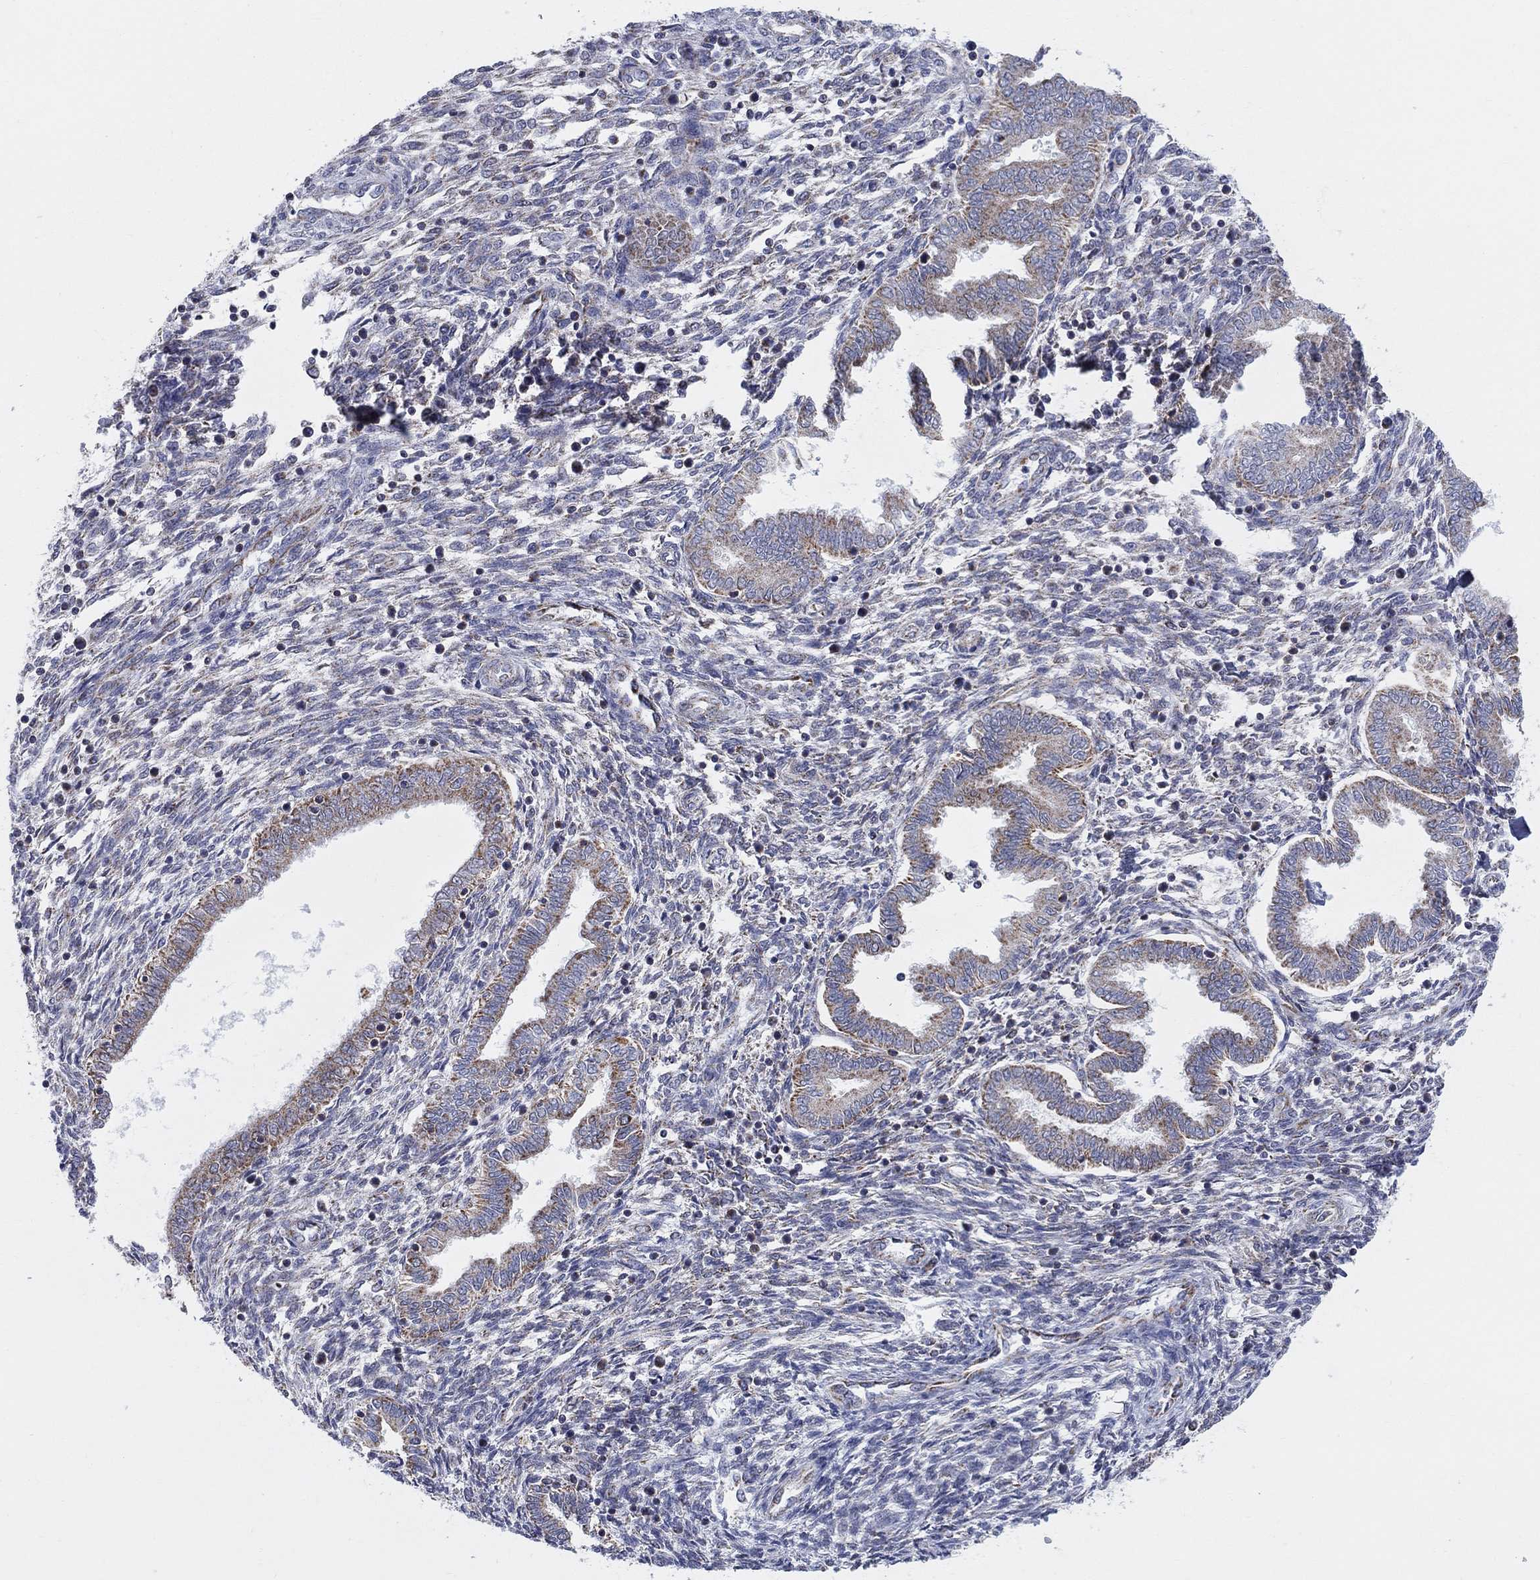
{"staining": {"intensity": "negative", "quantity": "none", "location": "none"}, "tissue": "endometrium", "cell_type": "Cells in endometrial stroma", "image_type": "normal", "snomed": [{"axis": "morphology", "description": "Normal tissue, NOS"}, {"axis": "topography", "description": "Endometrium"}], "caption": "Cells in endometrial stroma show no significant staining in unremarkable endometrium. (Brightfield microscopy of DAB immunohistochemistry (IHC) at high magnification).", "gene": "KISS1R", "patient": {"sex": "female", "age": 42}}